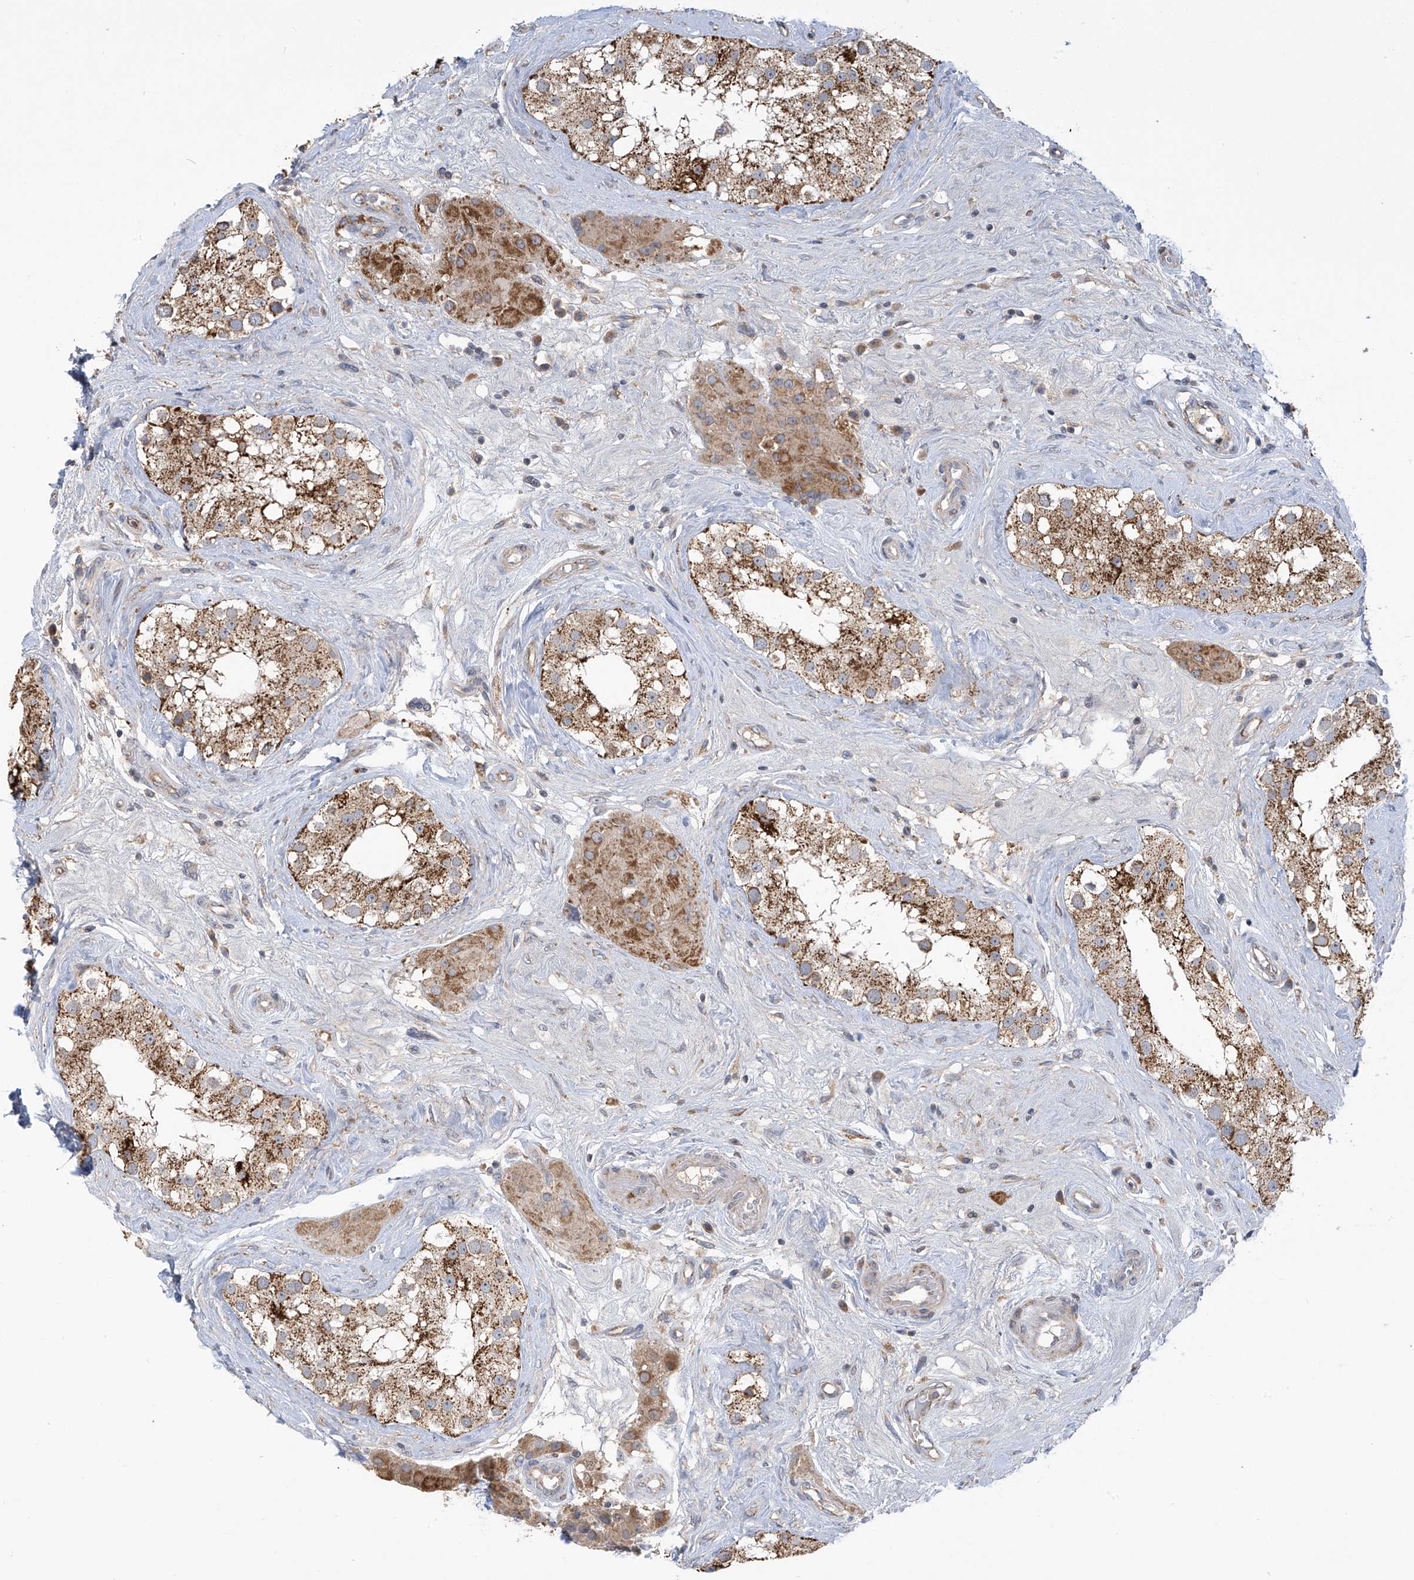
{"staining": {"intensity": "strong", "quantity": ">75%", "location": "cytoplasmic/membranous"}, "tissue": "testis", "cell_type": "Cells in seminiferous ducts", "image_type": "normal", "snomed": [{"axis": "morphology", "description": "Normal tissue, NOS"}, {"axis": "topography", "description": "Testis"}], "caption": "High-magnification brightfield microscopy of benign testis stained with DAB (3,3'-diaminobenzidine) (brown) and counterstained with hematoxylin (blue). cells in seminiferous ducts exhibit strong cytoplasmic/membranous staining is appreciated in approximately>75% of cells.", "gene": "SCGB1D2", "patient": {"sex": "male", "age": 84}}